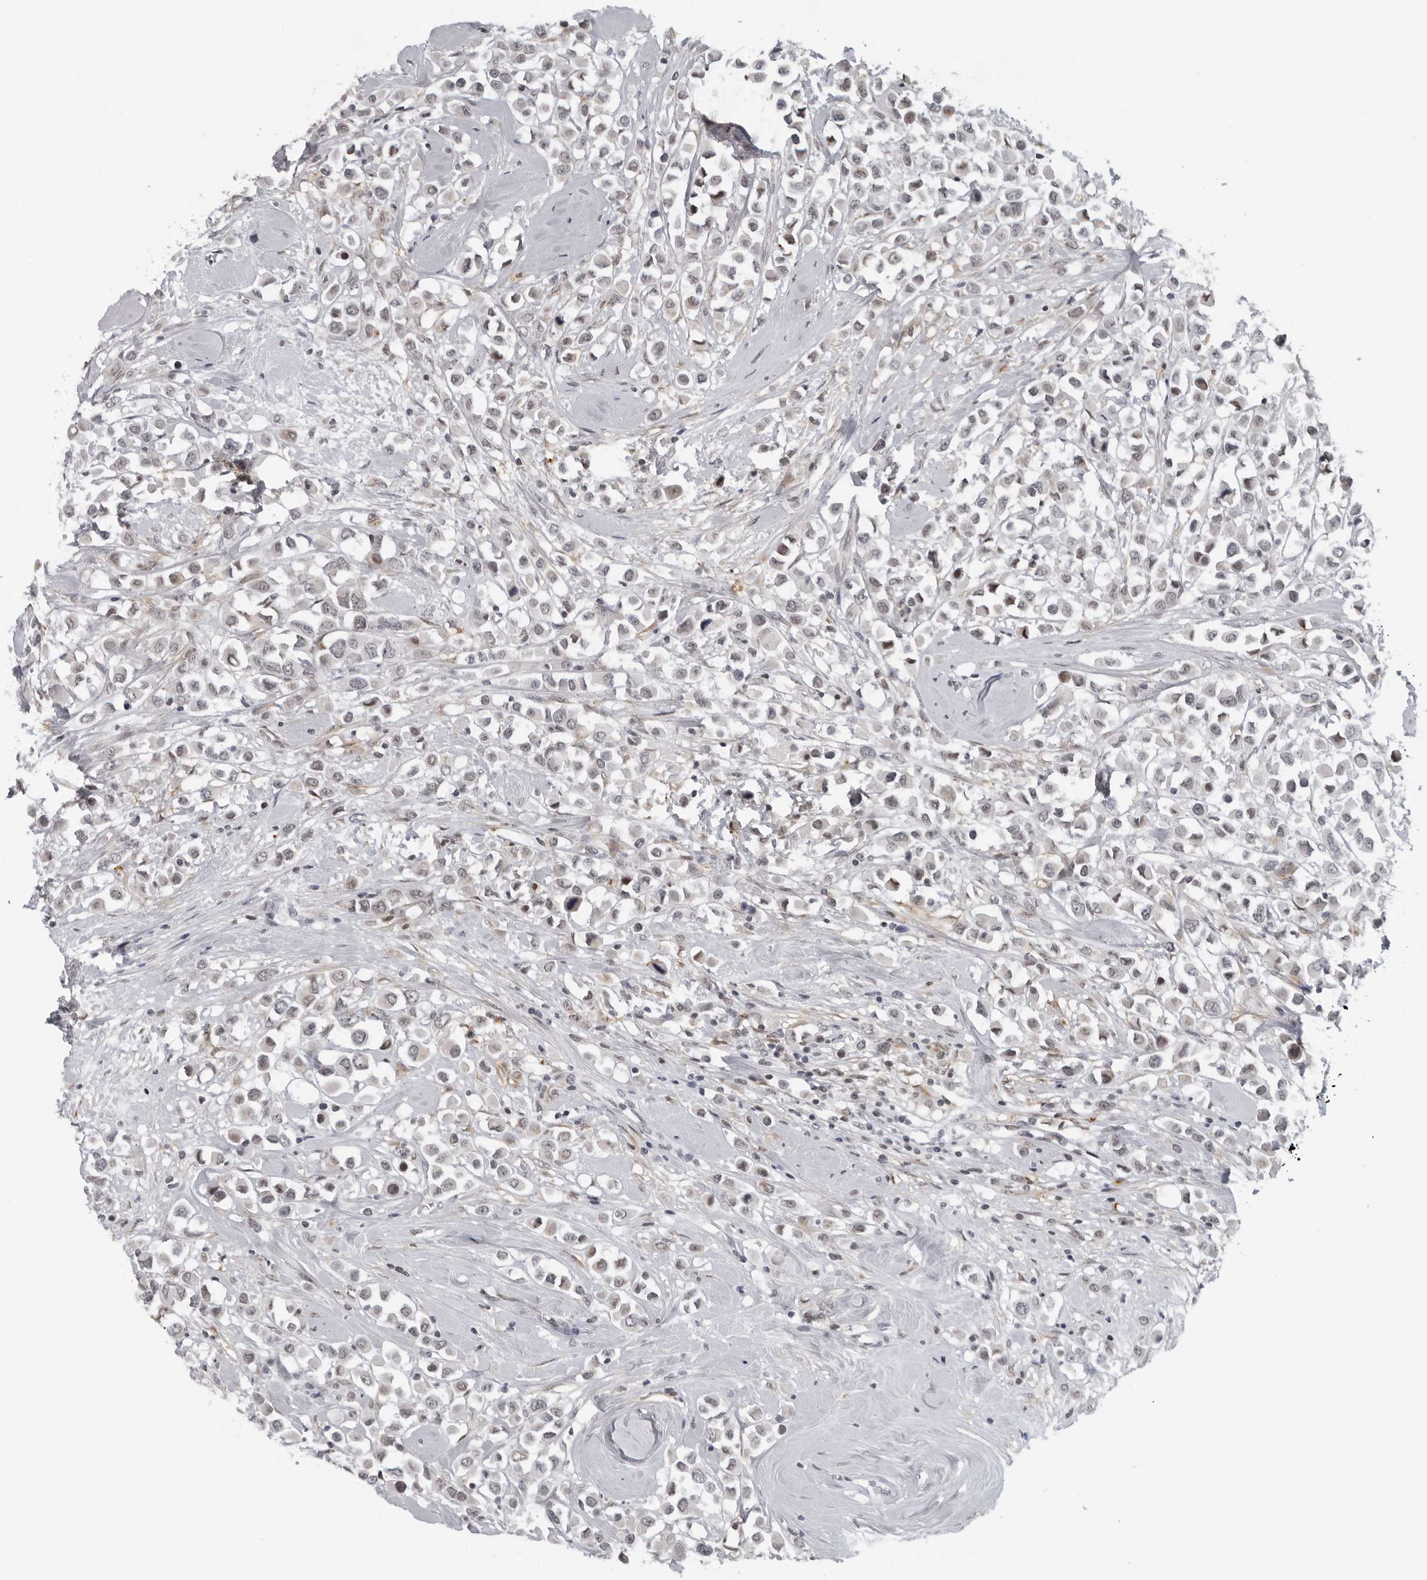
{"staining": {"intensity": "weak", "quantity": "<25%", "location": "cytoplasmic/membranous,nuclear"}, "tissue": "breast cancer", "cell_type": "Tumor cells", "image_type": "cancer", "snomed": [{"axis": "morphology", "description": "Duct carcinoma"}, {"axis": "topography", "description": "Breast"}], "caption": "A histopathology image of human breast cancer is negative for staining in tumor cells.", "gene": "MAF", "patient": {"sex": "female", "age": 61}}